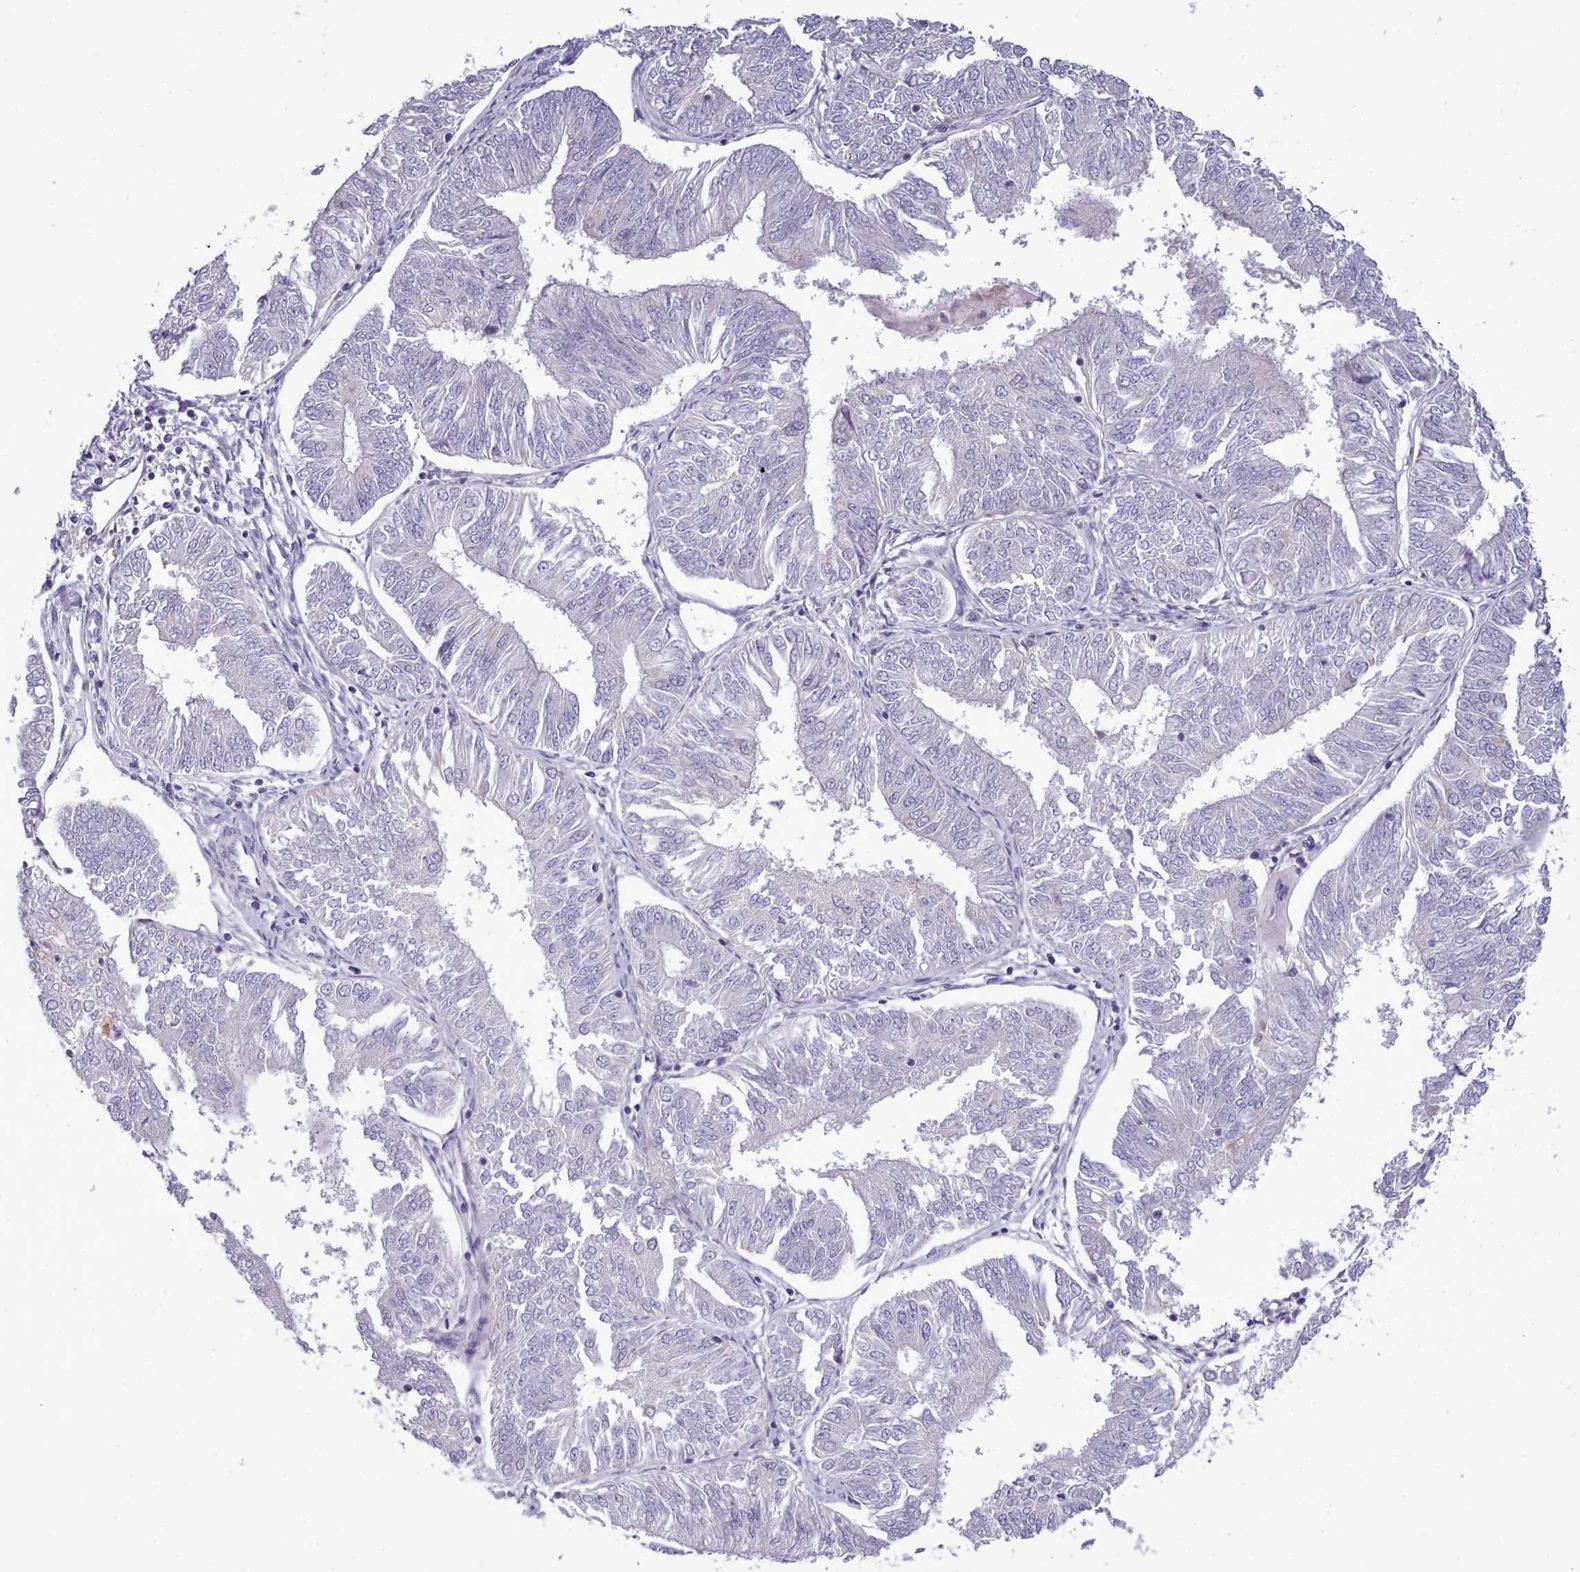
{"staining": {"intensity": "negative", "quantity": "none", "location": "none"}, "tissue": "endometrial cancer", "cell_type": "Tumor cells", "image_type": "cancer", "snomed": [{"axis": "morphology", "description": "Adenocarcinoma, NOS"}, {"axis": "topography", "description": "Endometrium"}], "caption": "Histopathology image shows no significant protein staining in tumor cells of adenocarcinoma (endometrial).", "gene": "MYRFL", "patient": {"sex": "female", "age": 58}}